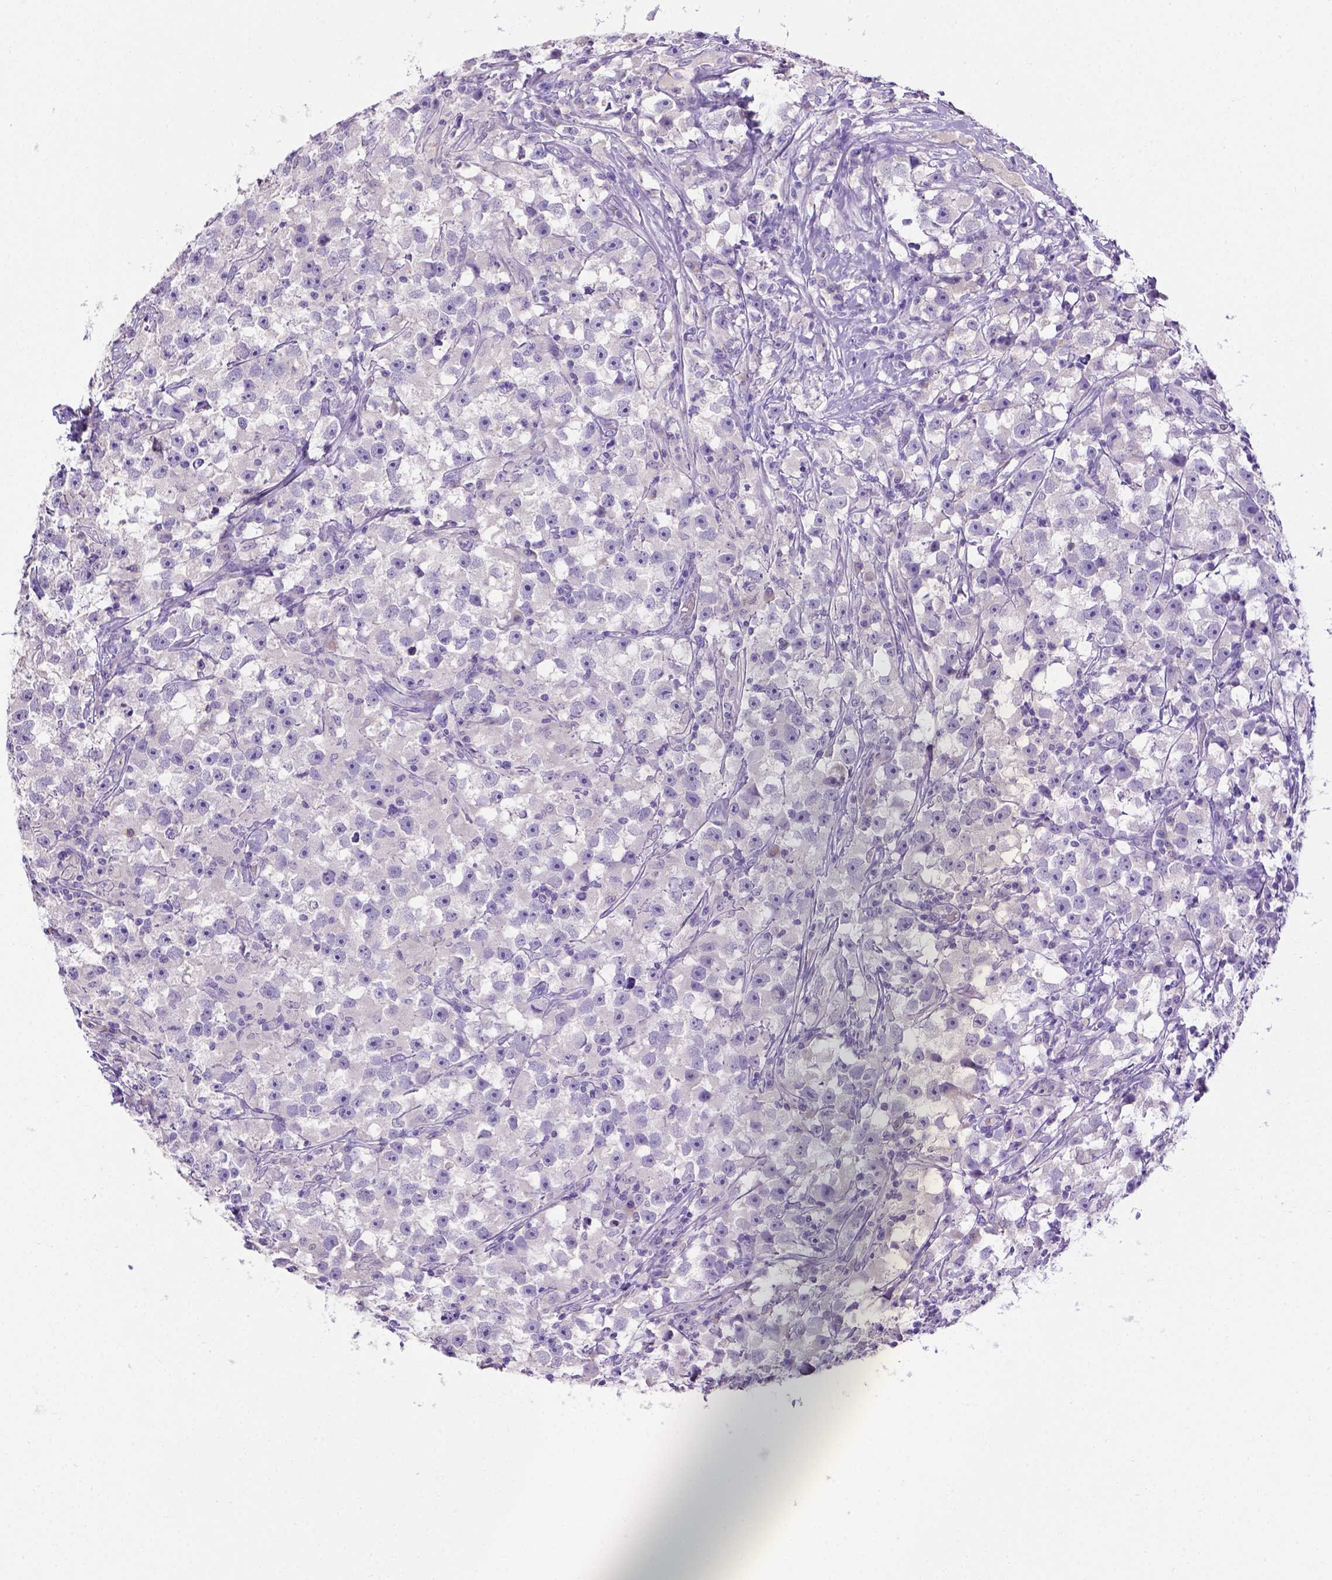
{"staining": {"intensity": "negative", "quantity": "none", "location": "none"}, "tissue": "testis cancer", "cell_type": "Tumor cells", "image_type": "cancer", "snomed": [{"axis": "morphology", "description": "Seminoma, NOS"}, {"axis": "topography", "description": "Testis"}], "caption": "A histopathology image of human testis cancer is negative for staining in tumor cells. Brightfield microscopy of immunohistochemistry (IHC) stained with DAB (3,3'-diaminobenzidine) (brown) and hematoxylin (blue), captured at high magnification.", "gene": "B3GAT1", "patient": {"sex": "male", "age": 33}}